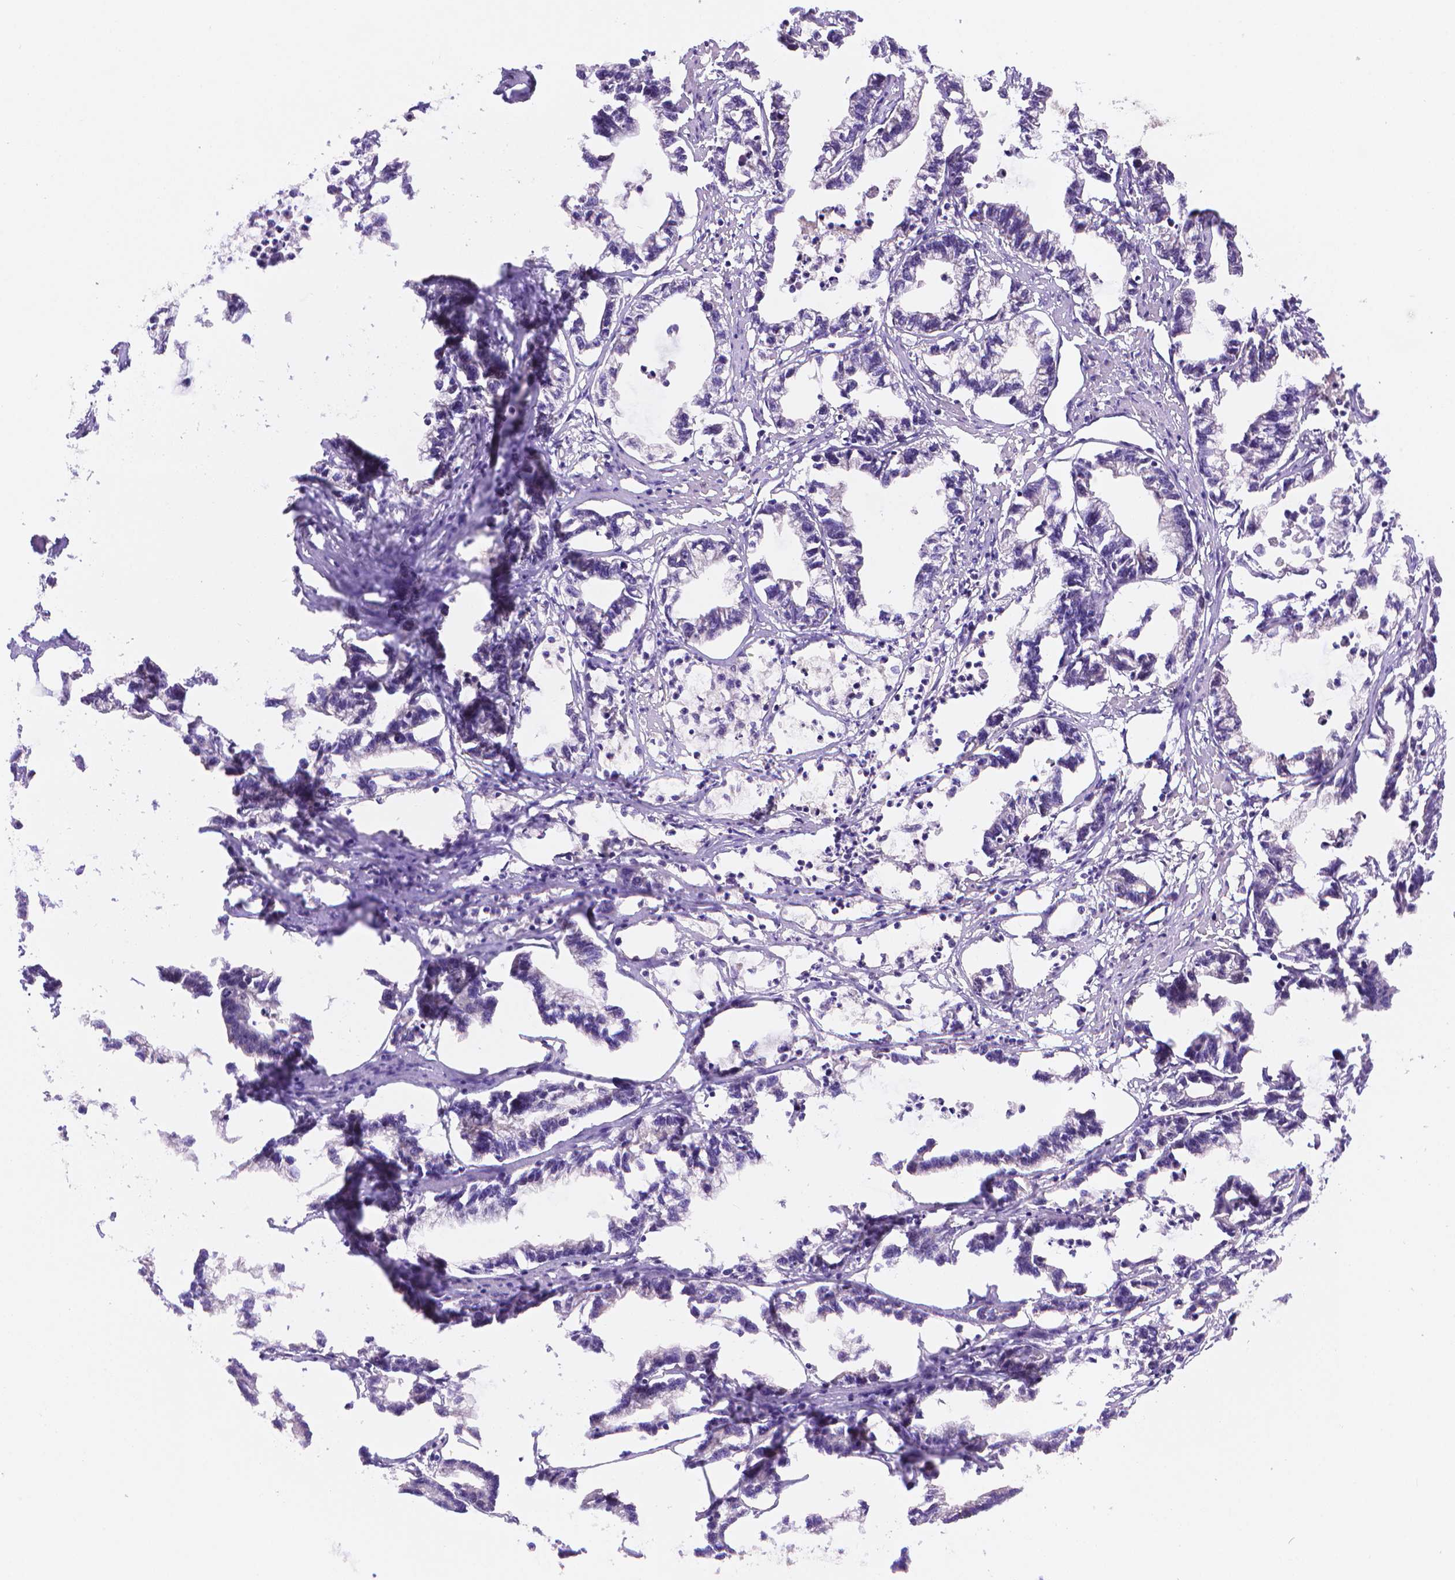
{"staining": {"intensity": "moderate", "quantity": ">75%", "location": "cytoplasmic/membranous"}, "tissue": "stomach cancer", "cell_type": "Tumor cells", "image_type": "cancer", "snomed": [{"axis": "morphology", "description": "Adenocarcinoma, NOS"}, {"axis": "topography", "description": "Stomach"}], "caption": "Immunohistochemical staining of stomach adenocarcinoma demonstrates moderate cytoplasmic/membranous protein staining in approximately >75% of tumor cells. The staining was performed using DAB (3,3'-diaminobenzidine), with brown indicating positive protein expression. Nuclei are stained blue with hematoxylin.", "gene": "CYYR1", "patient": {"sex": "male", "age": 83}}